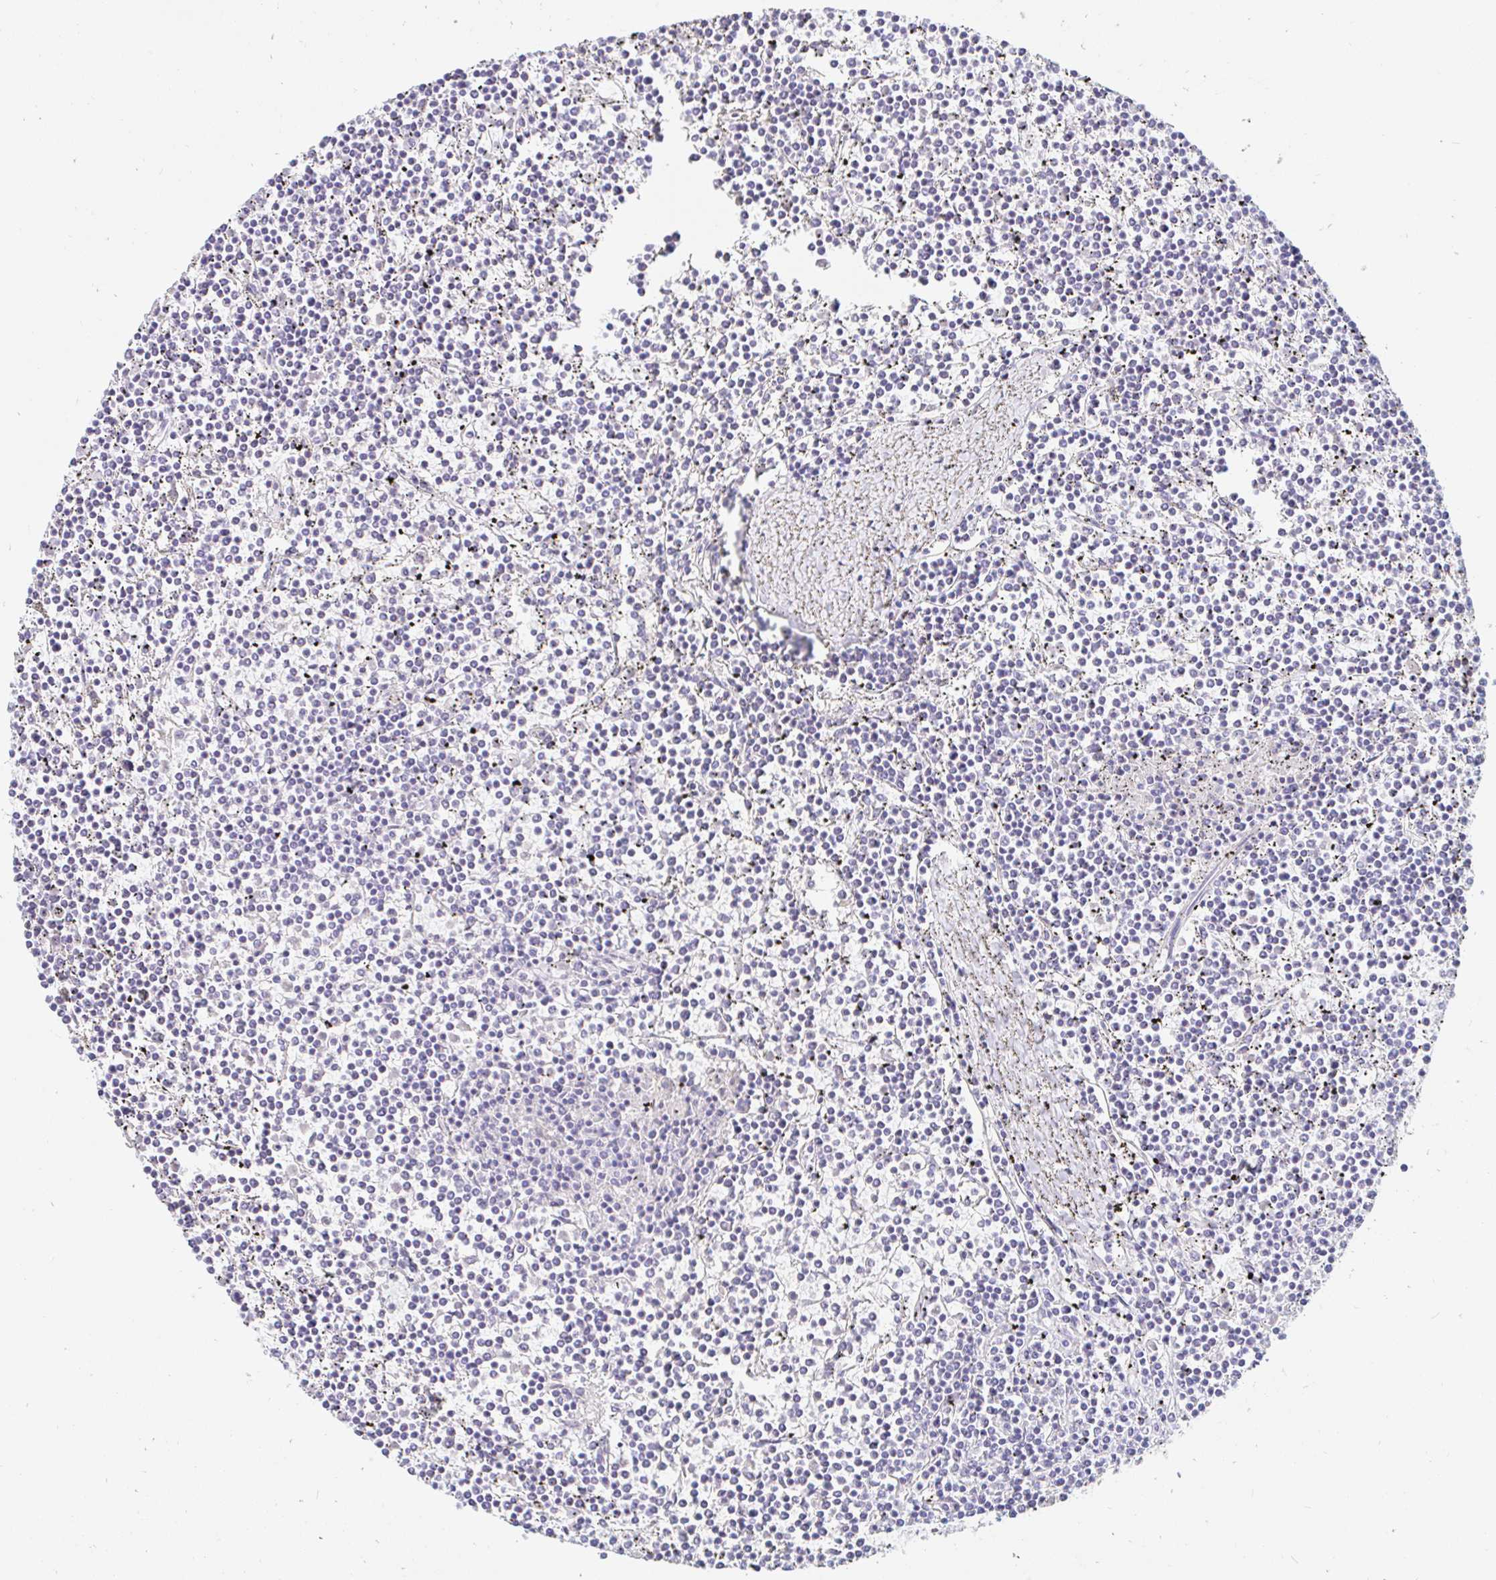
{"staining": {"intensity": "negative", "quantity": "none", "location": "none"}, "tissue": "lymphoma", "cell_type": "Tumor cells", "image_type": "cancer", "snomed": [{"axis": "morphology", "description": "Malignant lymphoma, non-Hodgkin's type, Low grade"}, {"axis": "topography", "description": "Spleen"}], "caption": "Immunohistochemistry (IHC) of malignant lymphoma, non-Hodgkin's type (low-grade) displays no expression in tumor cells. Nuclei are stained in blue.", "gene": "TEX44", "patient": {"sex": "female", "age": 19}}